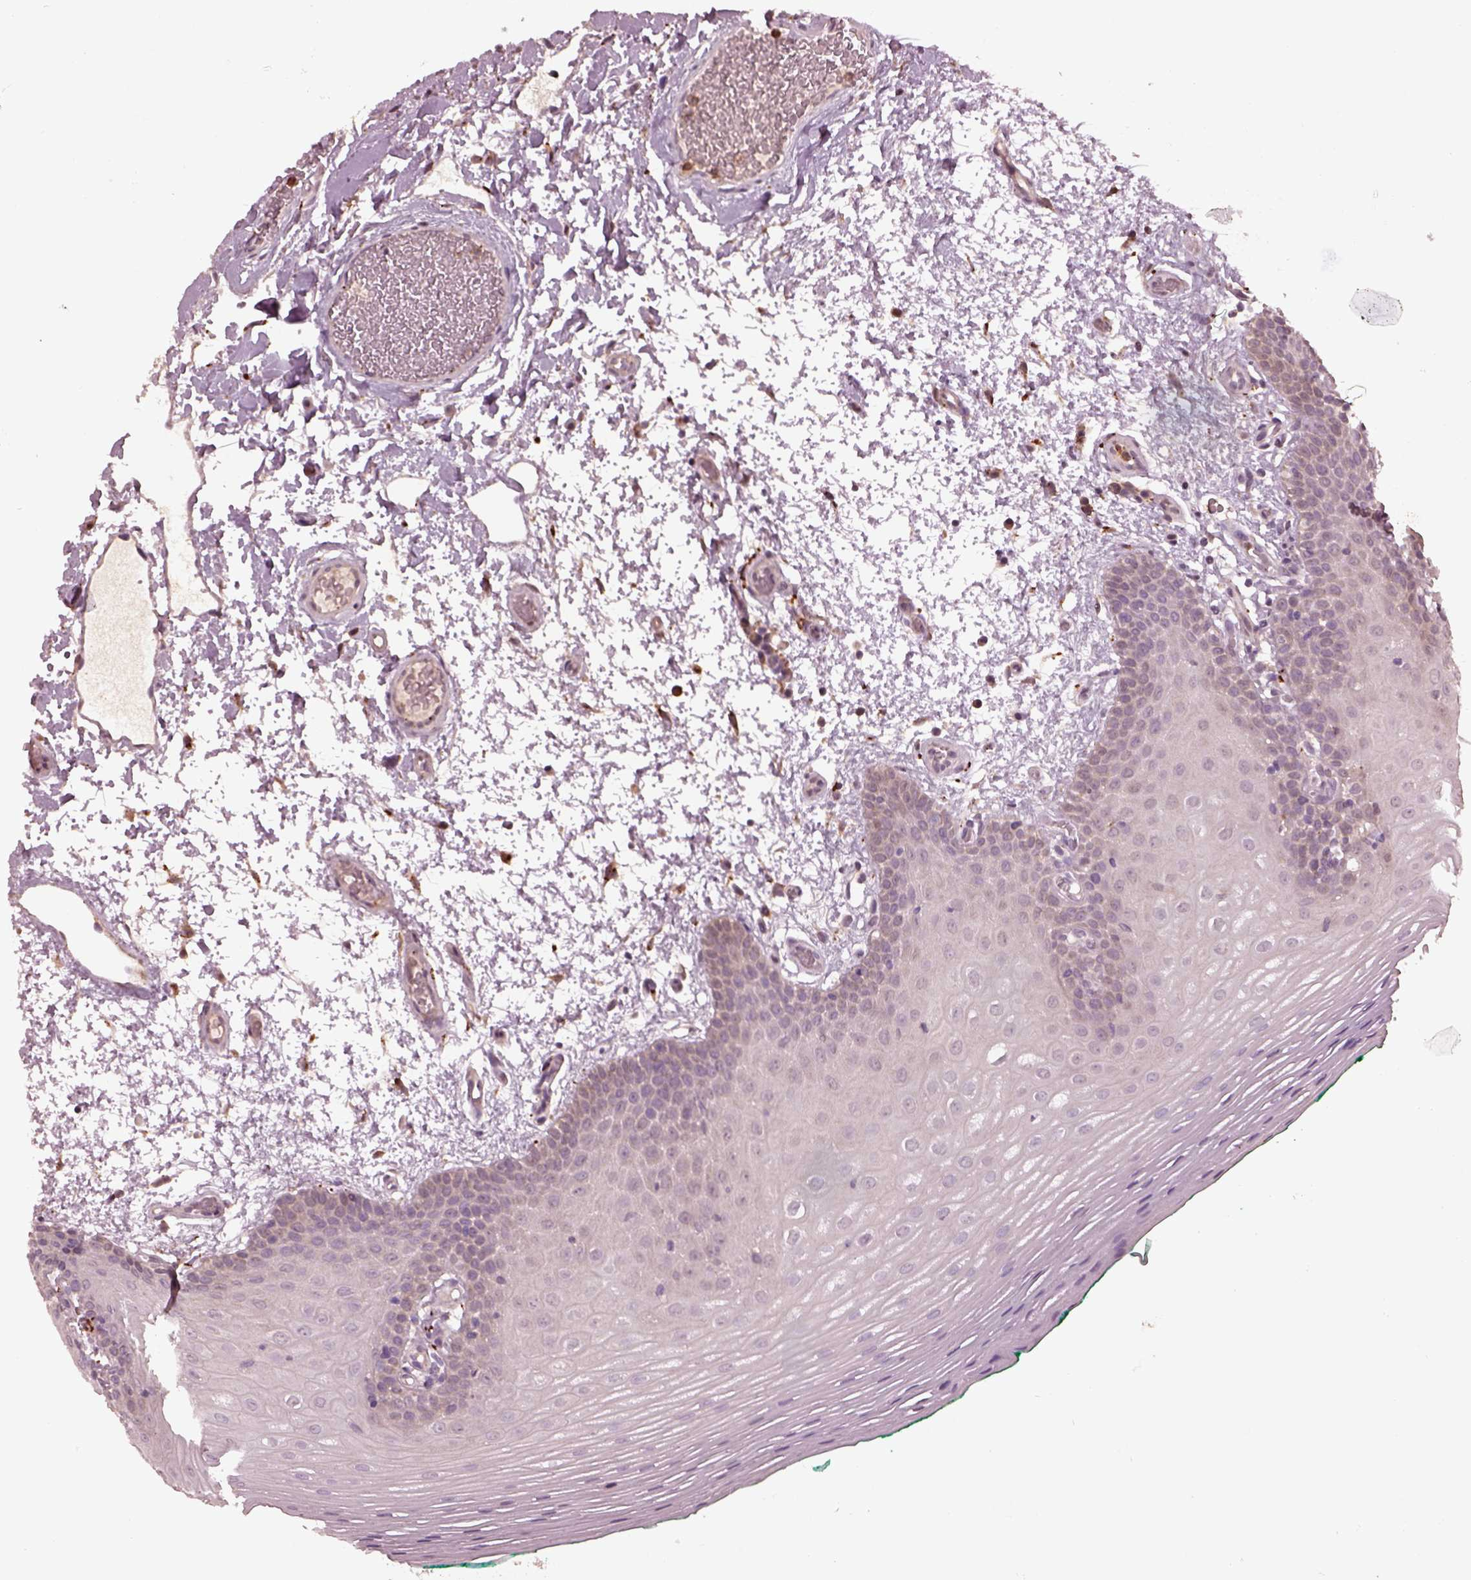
{"staining": {"intensity": "negative", "quantity": "none", "location": "none"}, "tissue": "oral mucosa", "cell_type": "Squamous epithelial cells", "image_type": "normal", "snomed": [{"axis": "morphology", "description": "Normal tissue, NOS"}, {"axis": "morphology", "description": "Squamous cell carcinoma, NOS"}, {"axis": "topography", "description": "Oral tissue"}, {"axis": "topography", "description": "Head-Neck"}], "caption": "Immunohistochemical staining of normal oral mucosa demonstrates no significant staining in squamous epithelial cells. Nuclei are stained in blue.", "gene": "RUFY3", "patient": {"sex": "male", "age": 78}}